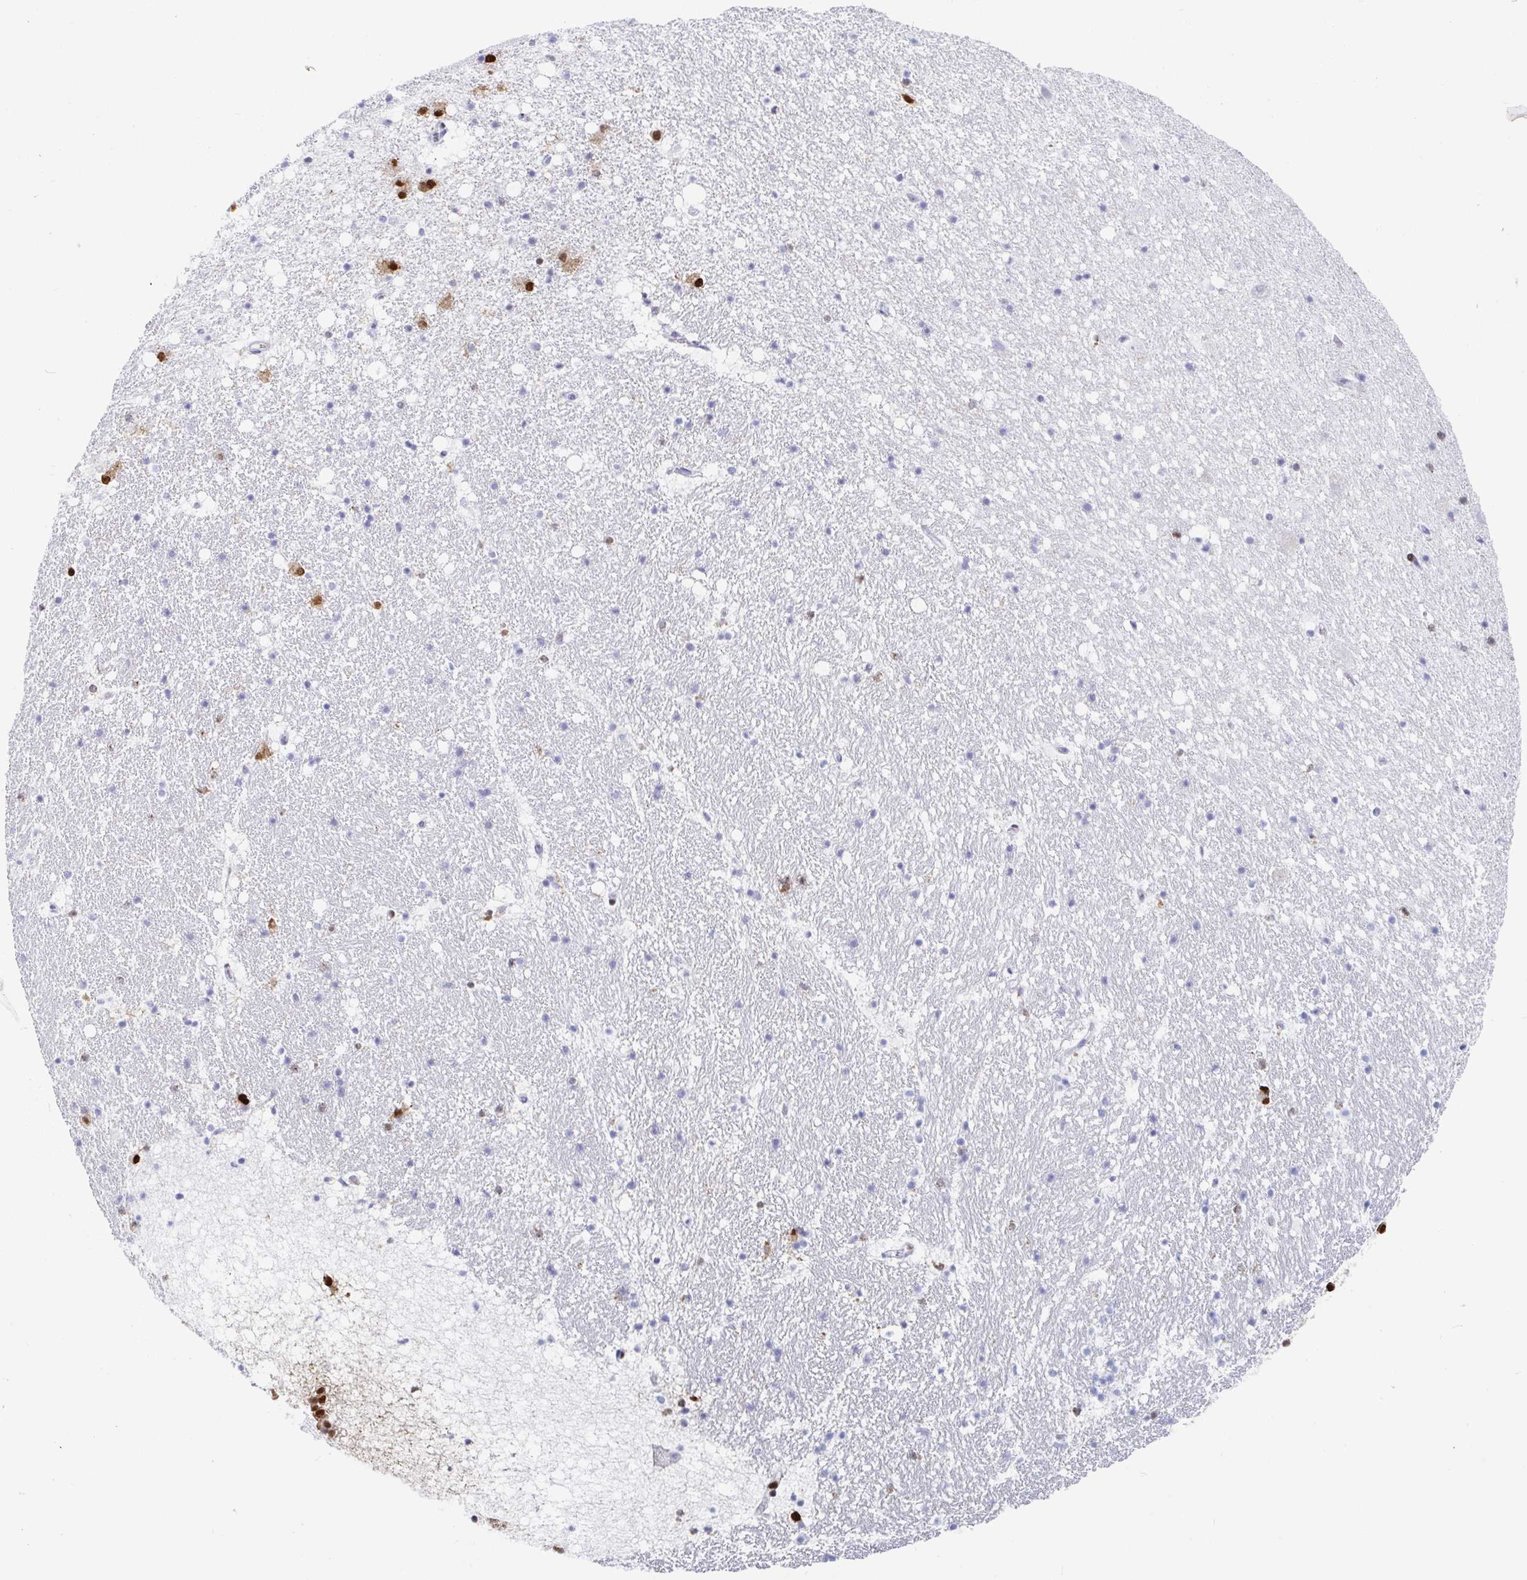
{"staining": {"intensity": "strong", "quantity": "<25%", "location": "cytoplasmic/membranous"}, "tissue": "hippocampus", "cell_type": "Glial cells", "image_type": "normal", "snomed": [{"axis": "morphology", "description": "Normal tissue, NOS"}, {"axis": "topography", "description": "Hippocampus"}], "caption": "DAB immunohistochemical staining of normal hippocampus exhibits strong cytoplasmic/membranous protein staining in approximately <25% of glial cells.", "gene": "EWSR1", "patient": {"sex": "female", "age": 42}}